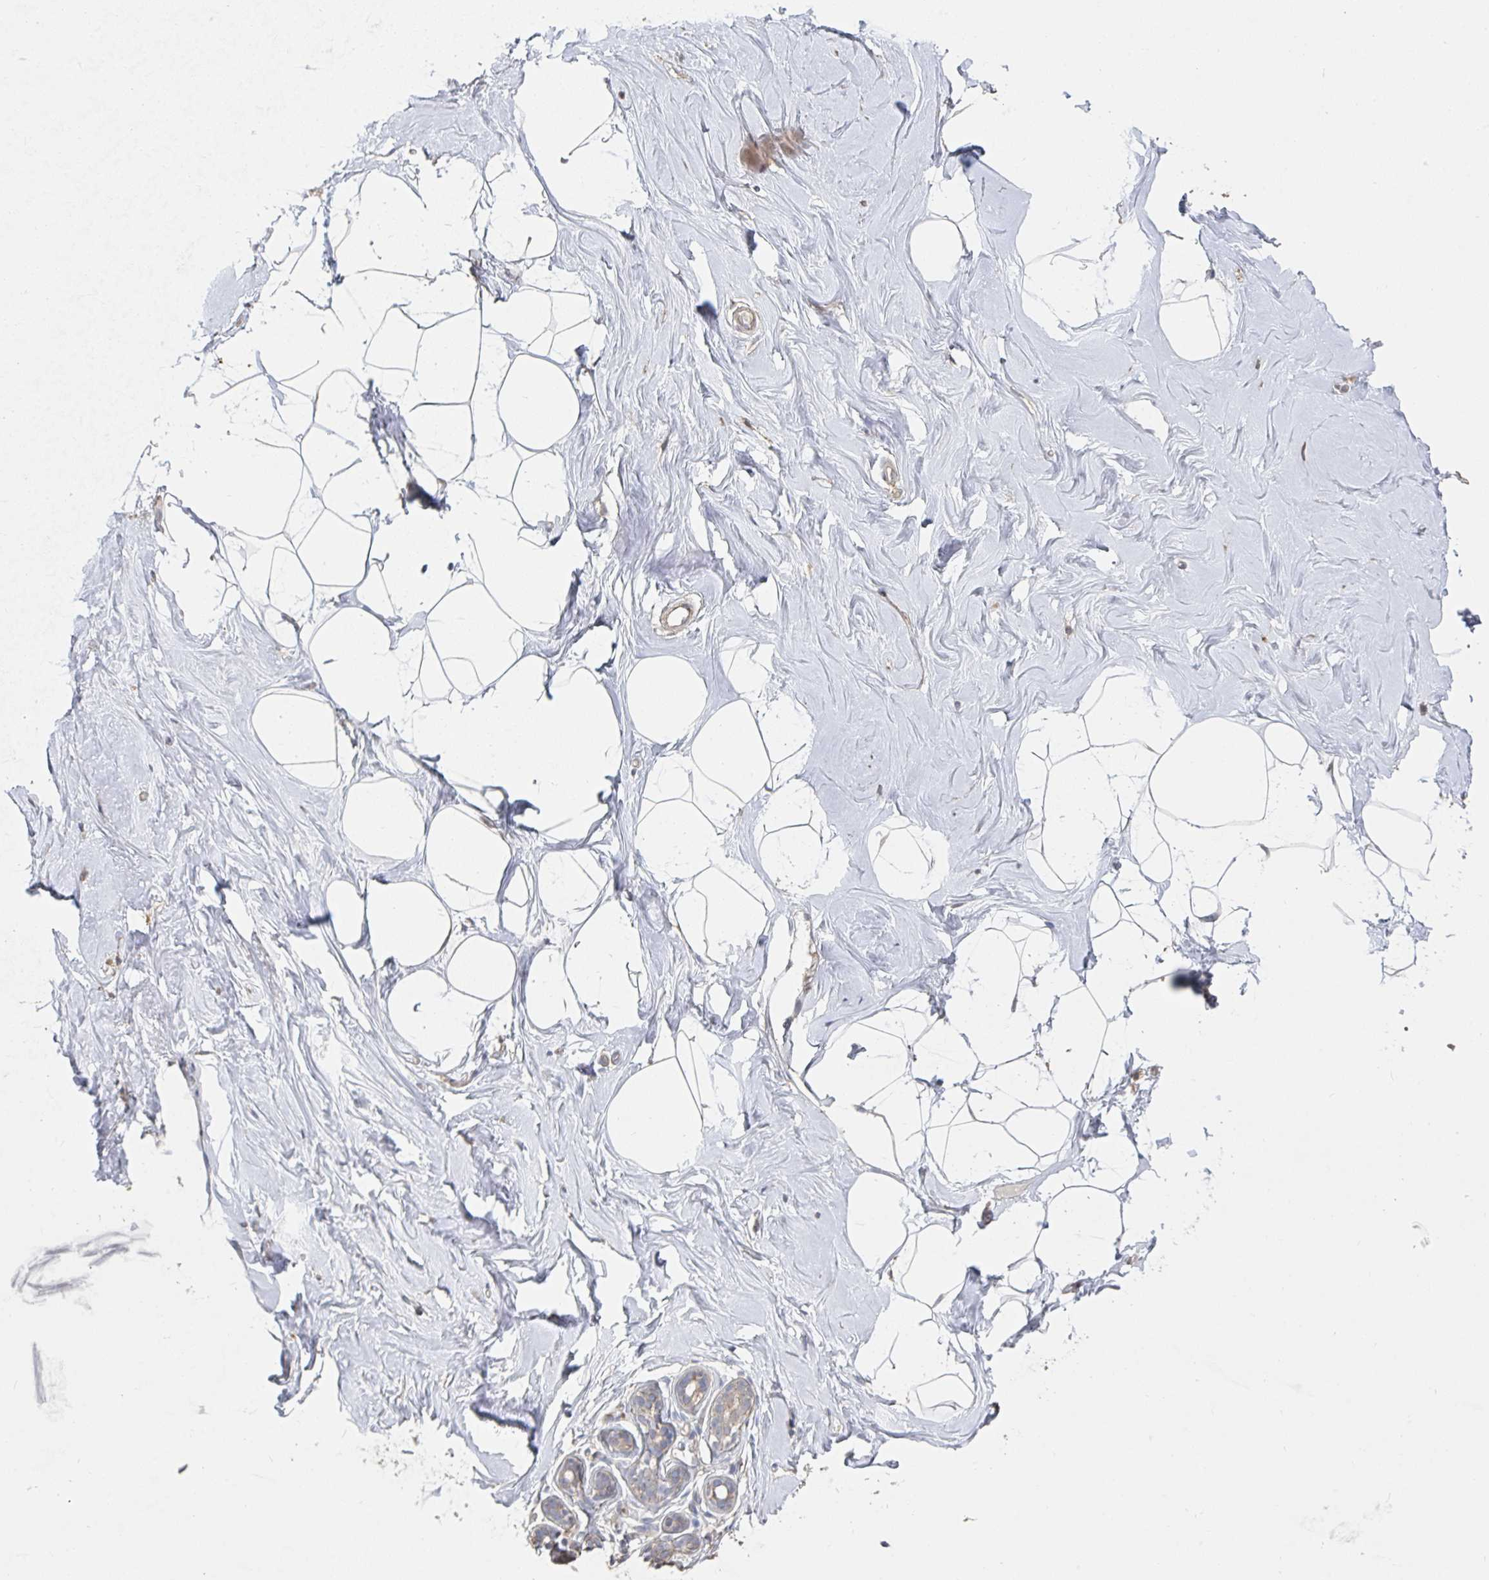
{"staining": {"intensity": "negative", "quantity": "none", "location": "none"}, "tissue": "breast", "cell_type": "Adipocytes", "image_type": "normal", "snomed": [{"axis": "morphology", "description": "Normal tissue, NOS"}, {"axis": "topography", "description": "Breast"}], "caption": "Immunohistochemistry (IHC) photomicrograph of benign human breast stained for a protein (brown), which exhibits no positivity in adipocytes. The staining is performed using DAB (3,3'-diaminobenzidine) brown chromogen with nuclei counter-stained in using hematoxylin.", "gene": "PTEN", "patient": {"sex": "female", "age": 32}}